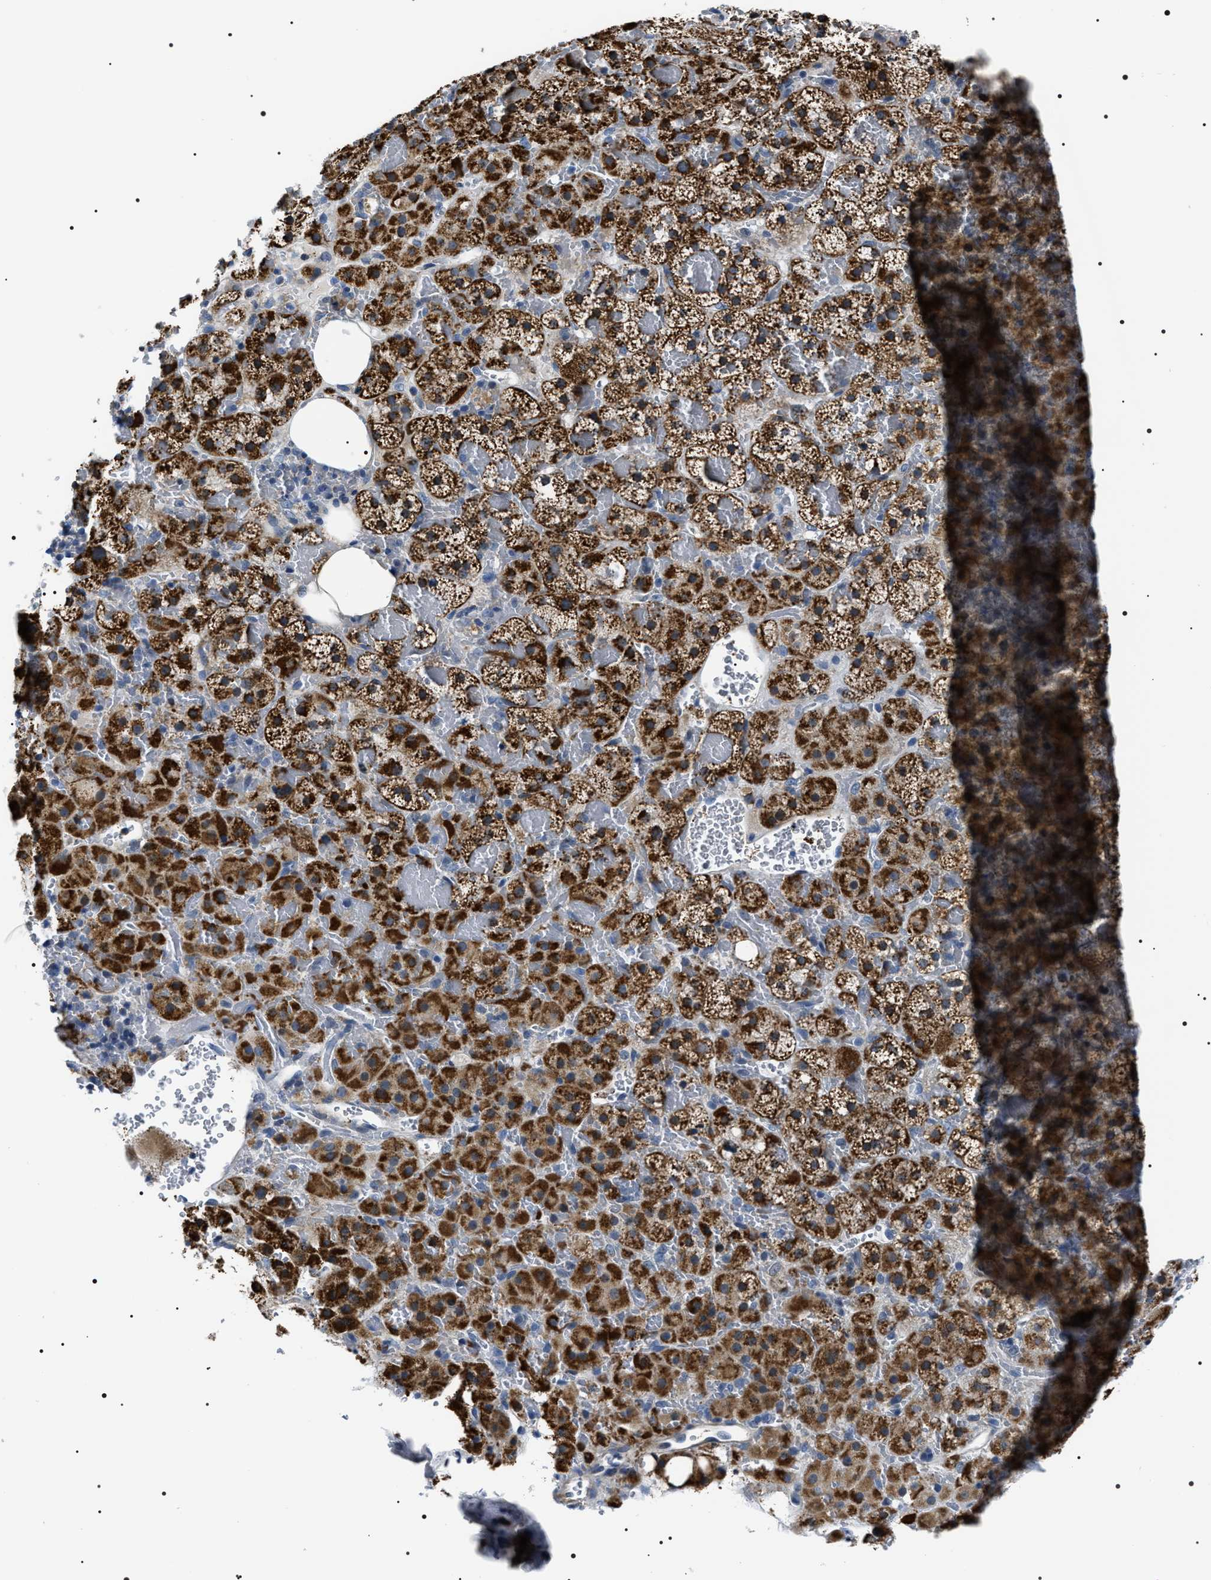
{"staining": {"intensity": "strong", "quantity": ">75%", "location": "cytoplasmic/membranous"}, "tissue": "adrenal gland", "cell_type": "Glandular cells", "image_type": "normal", "snomed": [{"axis": "morphology", "description": "Normal tissue, NOS"}, {"axis": "topography", "description": "Adrenal gland"}], "caption": "Glandular cells display high levels of strong cytoplasmic/membranous positivity in approximately >75% of cells in unremarkable human adrenal gland.", "gene": "NTMT1", "patient": {"sex": "female", "age": 59}}